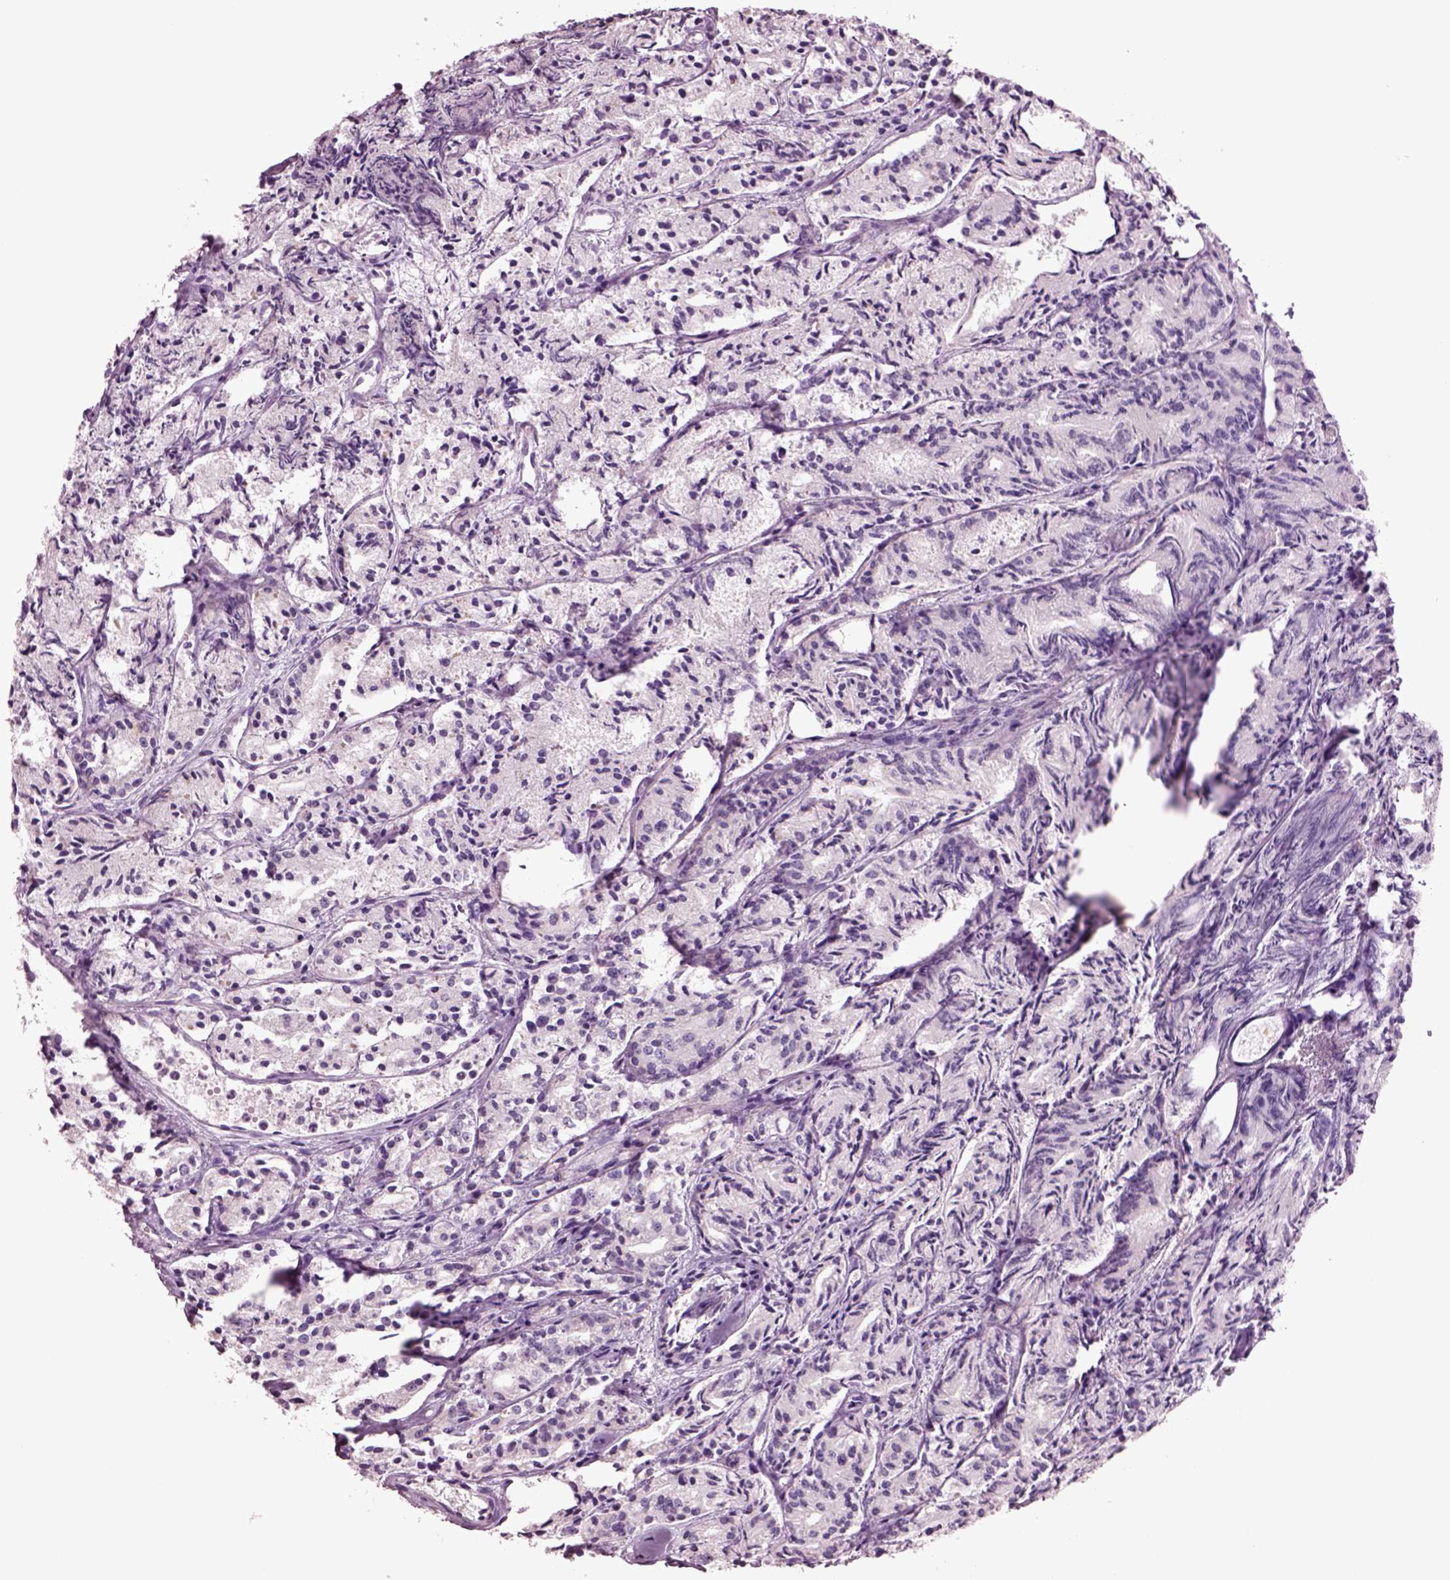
{"staining": {"intensity": "negative", "quantity": "none", "location": "none"}, "tissue": "prostate cancer", "cell_type": "Tumor cells", "image_type": "cancer", "snomed": [{"axis": "morphology", "description": "Adenocarcinoma, Medium grade"}, {"axis": "topography", "description": "Prostate"}], "caption": "An image of prostate cancer (medium-grade adenocarcinoma) stained for a protein reveals no brown staining in tumor cells.", "gene": "CLPSL1", "patient": {"sex": "male", "age": 74}}